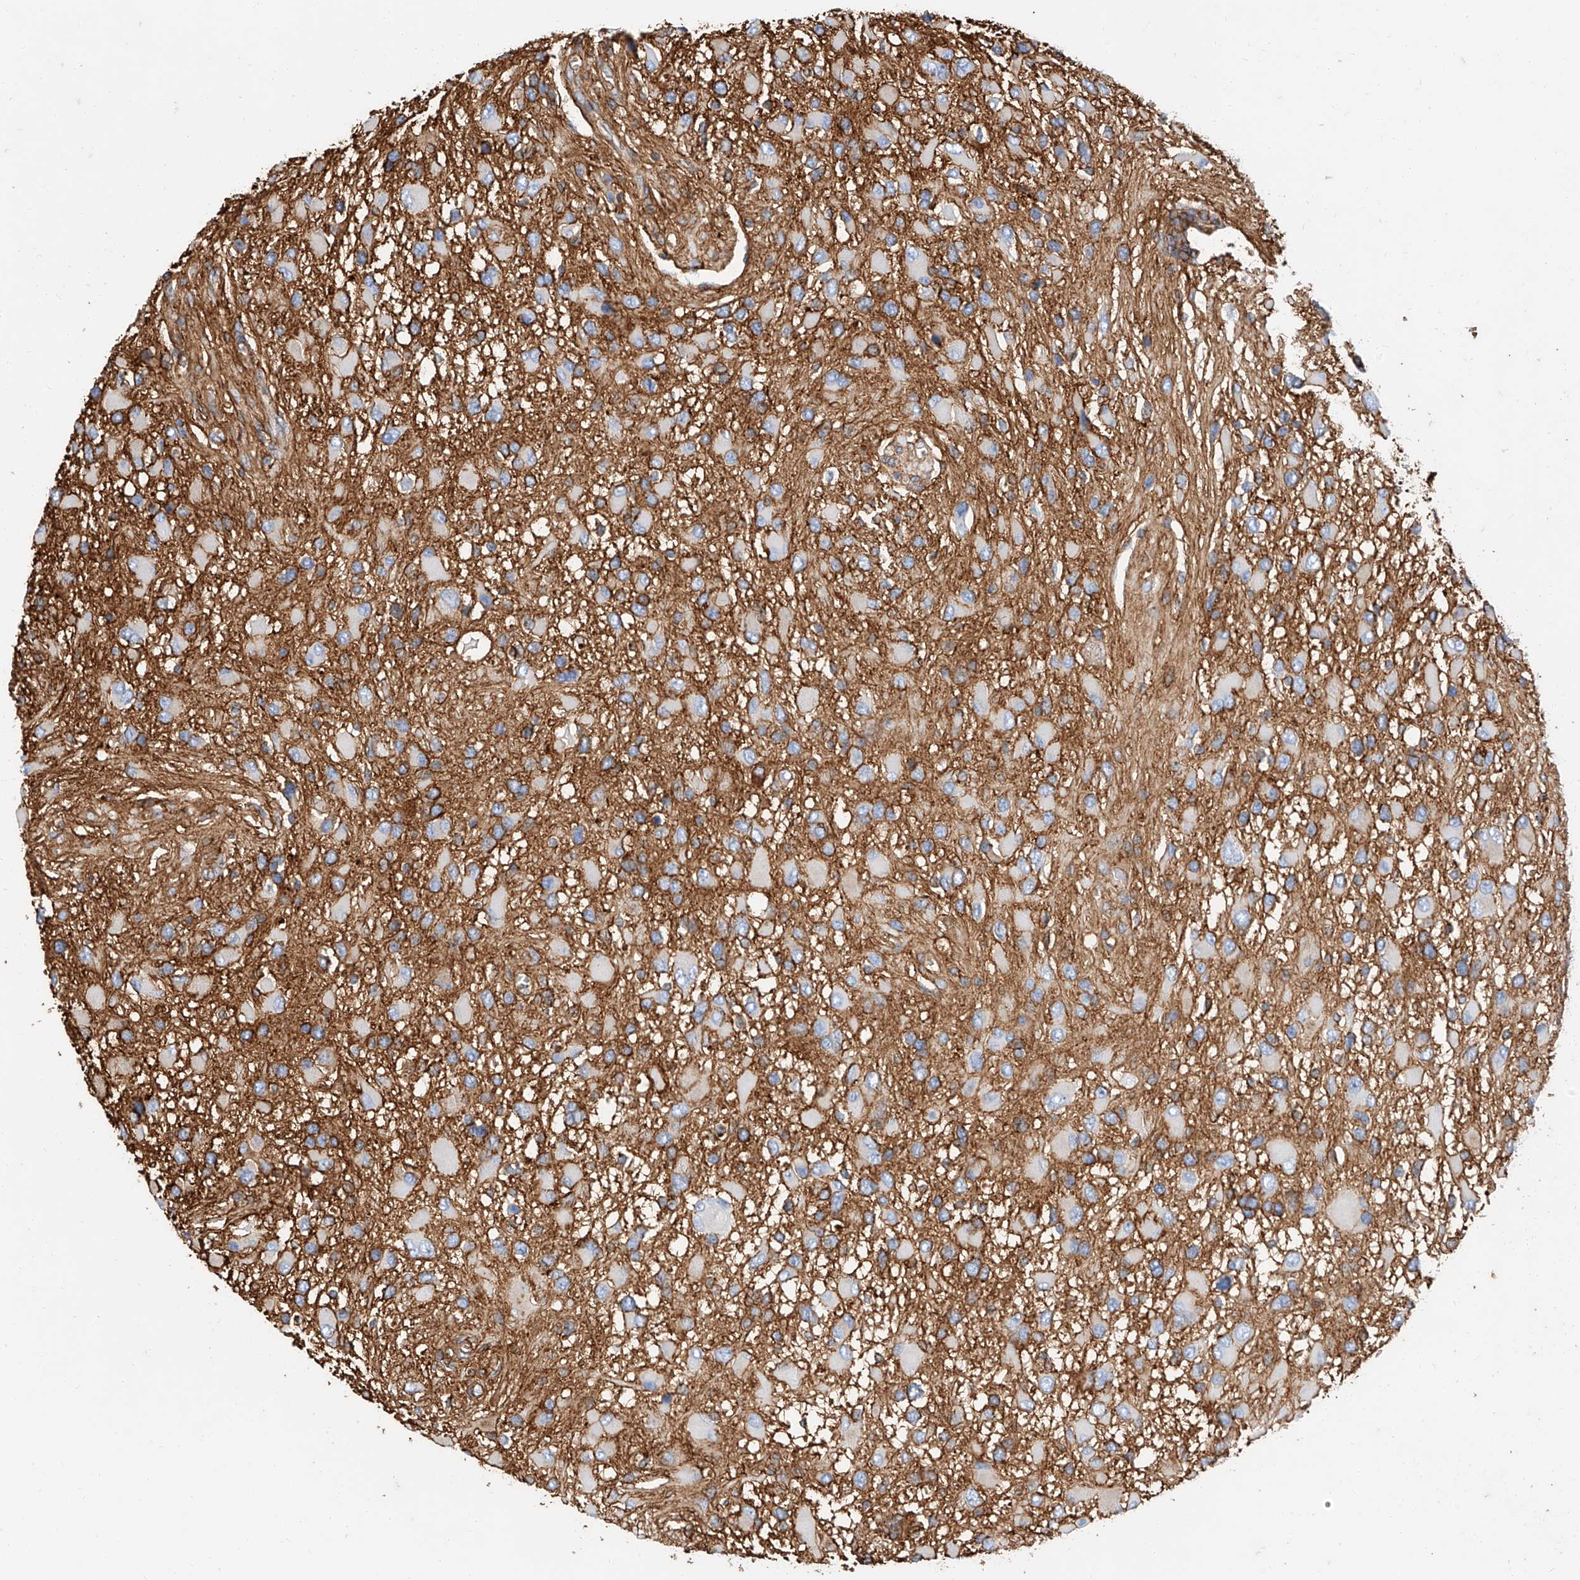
{"staining": {"intensity": "moderate", "quantity": "<25%", "location": "cytoplasmic/membranous"}, "tissue": "glioma", "cell_type": "Tumor cells", "image_type": "cancer", "snomed": [{"axis": "morphology", "description": "Glioma, malignant, High grade"}, {"axis": "topography", "description": "Brain"}], "caption": "IHC photomicrograph of malignant glioma (high-grade) stained for a protein (brown), which shows low levels of moderate cytoplasmic/membranous expression in approximately <25% of tumor cells.", "gene": "HAUS4", "patient": {"sex": "male", "age": 53}}